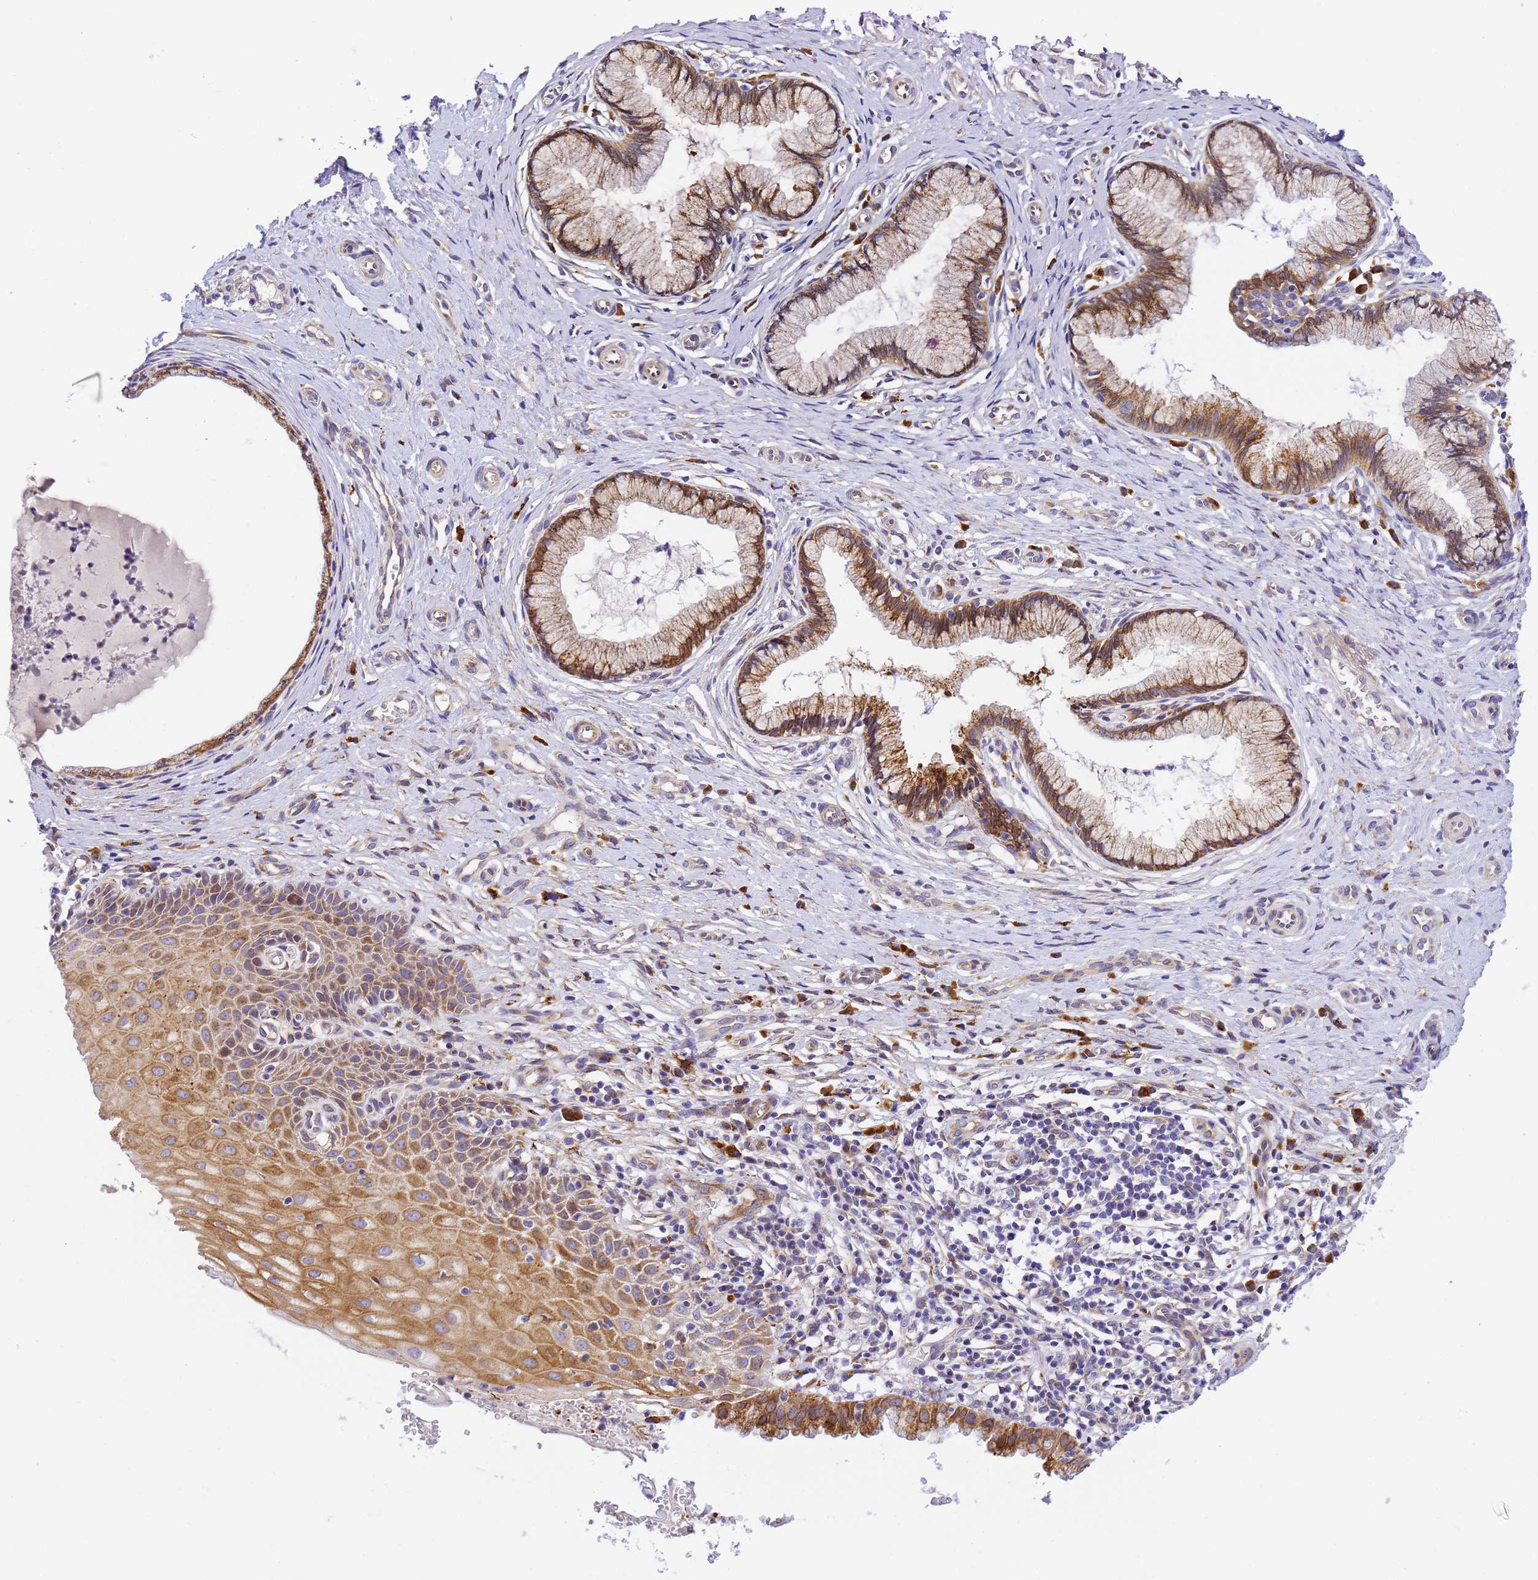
{"staining": {"intensity": "strong", "quantity": ">75%", "location": "cytoplasmic/membranous"}, "tissue": "cervix", "cell_type": "Glandular cells", "image_type": "normal", "snomed": [{"axis": "morphology", "description": "Normal tissue, NOS"}, {"axis": "topography", "description": "Cervix"}], "caption": "Immunohistochemical staining of benign cervix reveals high levels of strong cytoplasmic/membranous staining in approximately >75% of glandular cells.", "gene": "RHBDD3", "patient": {"sex": "female", "age": 36}}